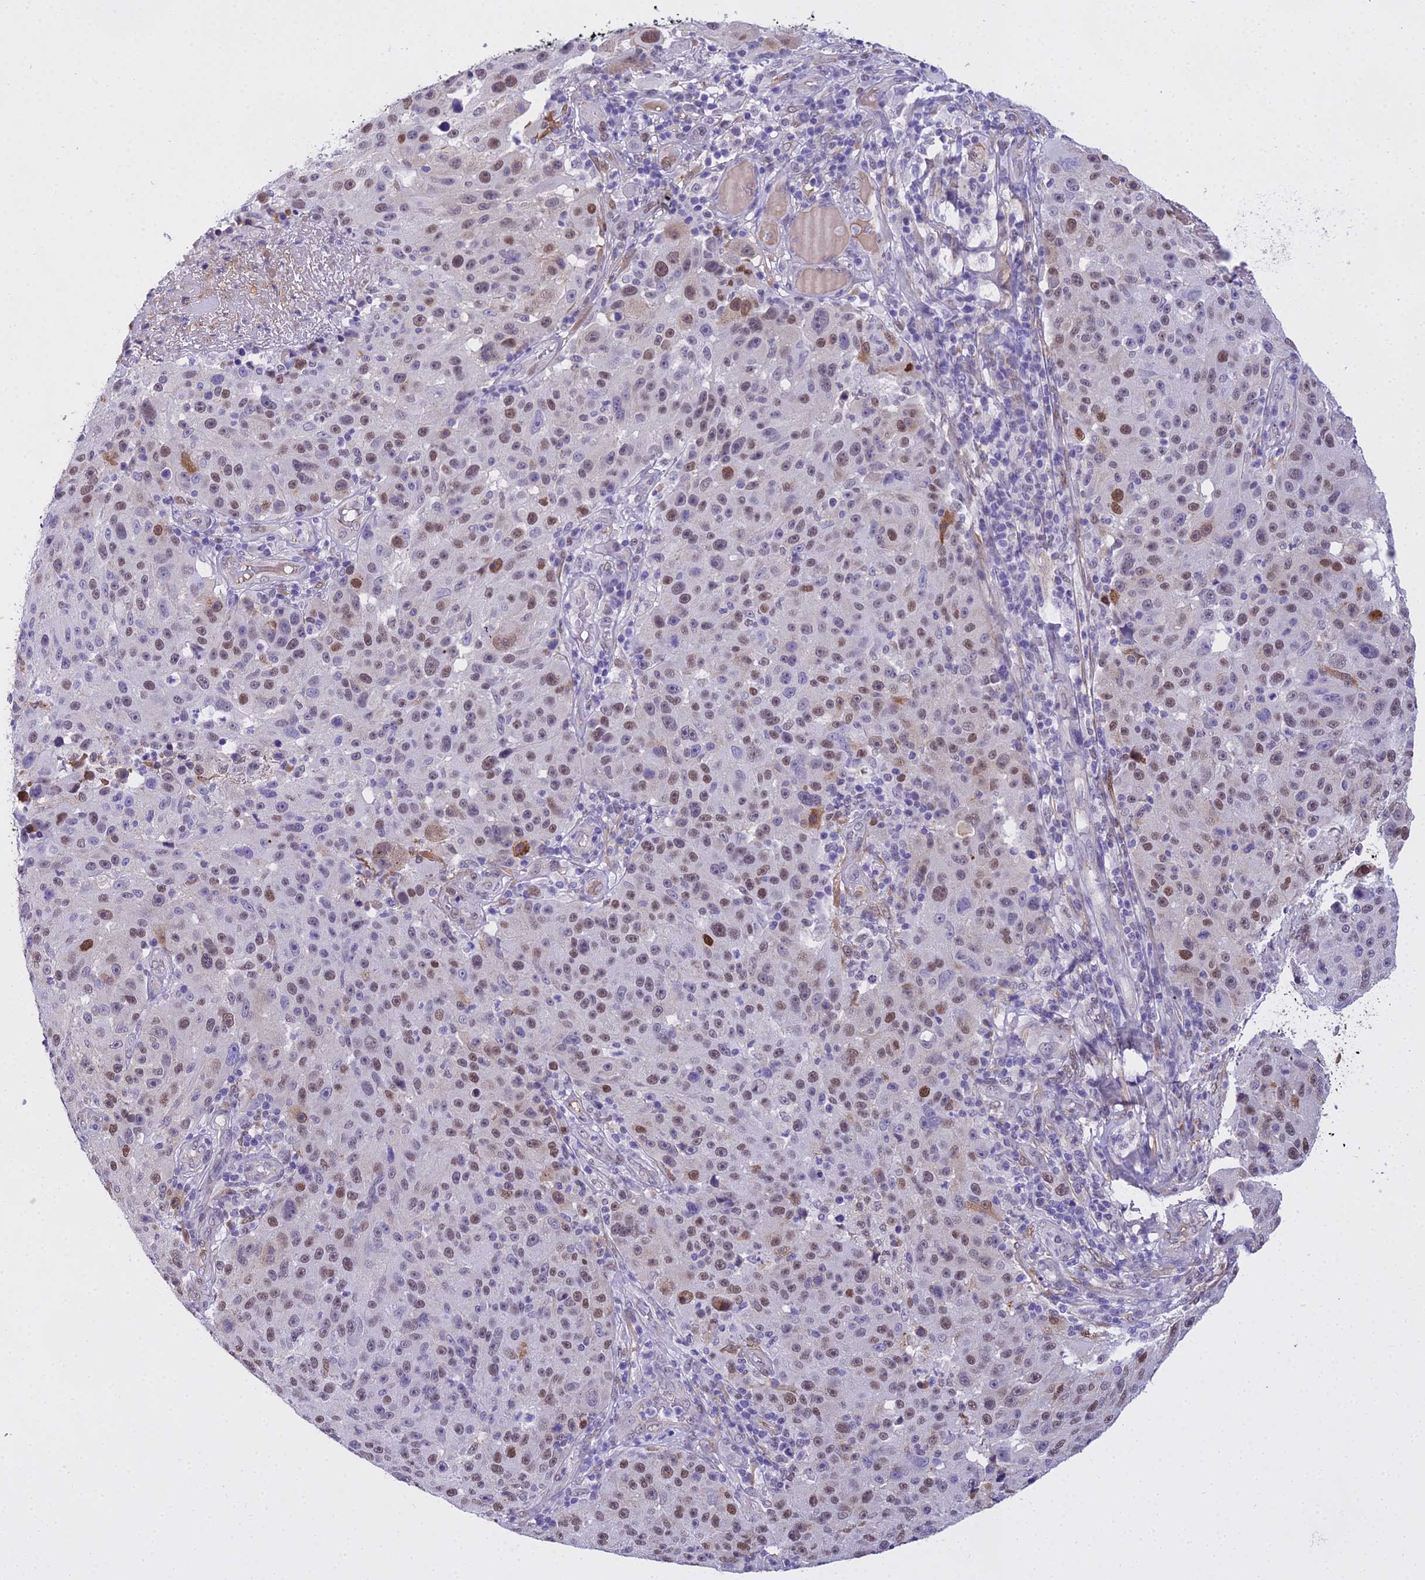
{"staining": {"intensity": "moderate", "quantity": "25%-75%", "location": "nuclear"}, "tissue": "melanoma", "cell_type": "Tumor cells", "image_type": "cancer", "snomed": [{"axis": "morphology", "description": "Malignant melanoma, NOS"}, {"axis": "topography", "description": "Skin"}], "caption": "Immunohistochemistry (IHC) of malignant melanoma reveals medium levels of moderate nuclear expression in approximately 25%-75% of tumor cells. (brown staining indicates protein expression, while blue staining denotes nuclei).", "gene": "MAT2A", "patient": {"sex": "male", "age": 53}}